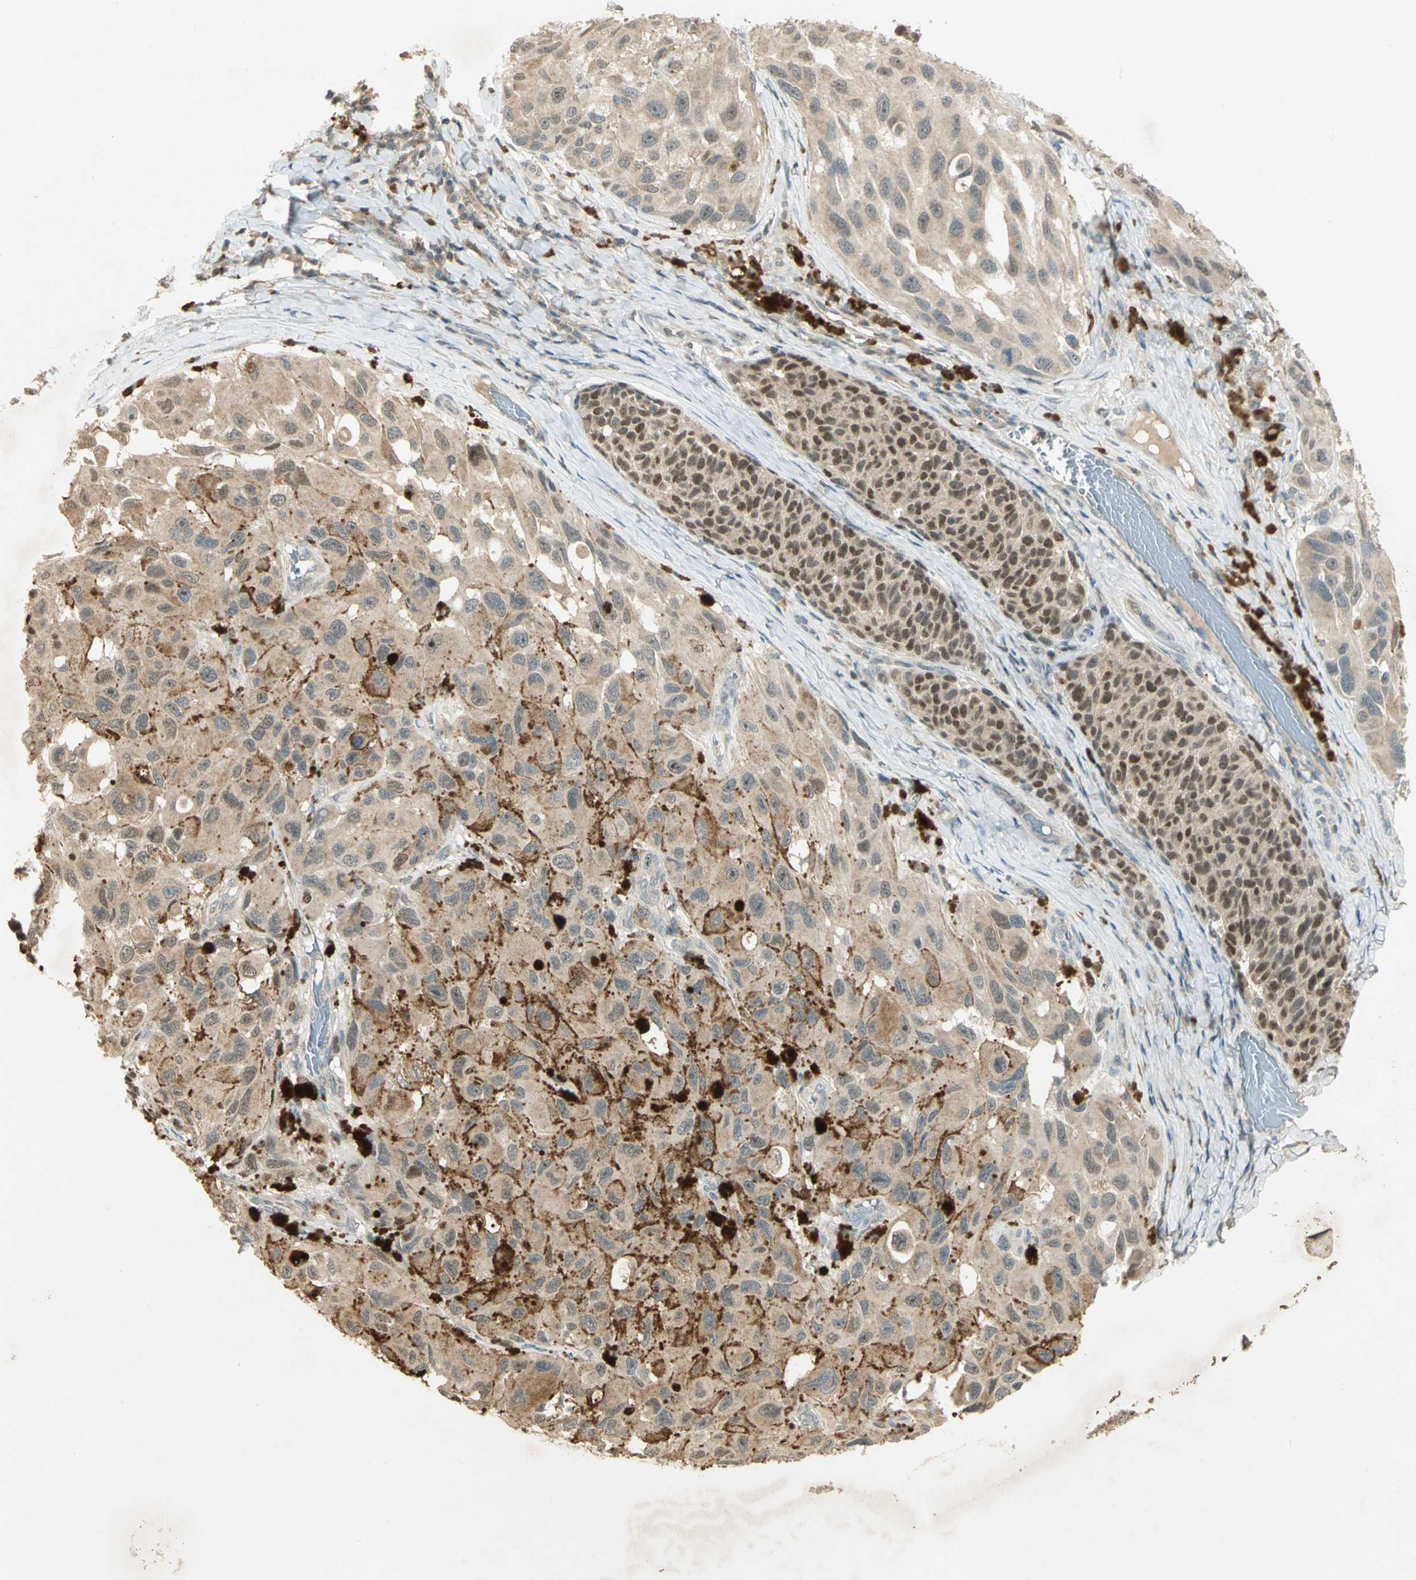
{"staining": {"intensity": "negative", "quantity": "none", "location": "none"}, "tissue": "melanoma", "cell_type": "Tumor cells", "image_type": "cancer", "snomed": [{"axis": "morphology", "description": "Malignant melanoma, NOS"}, {"axis": "topography", "description": "Skin"}], "caption": "The photomicrograph shows no staining of tumor cells in malignant melanoma.", "gene": "BIRC2", "patient": {"sex": "female", "age": 73}}